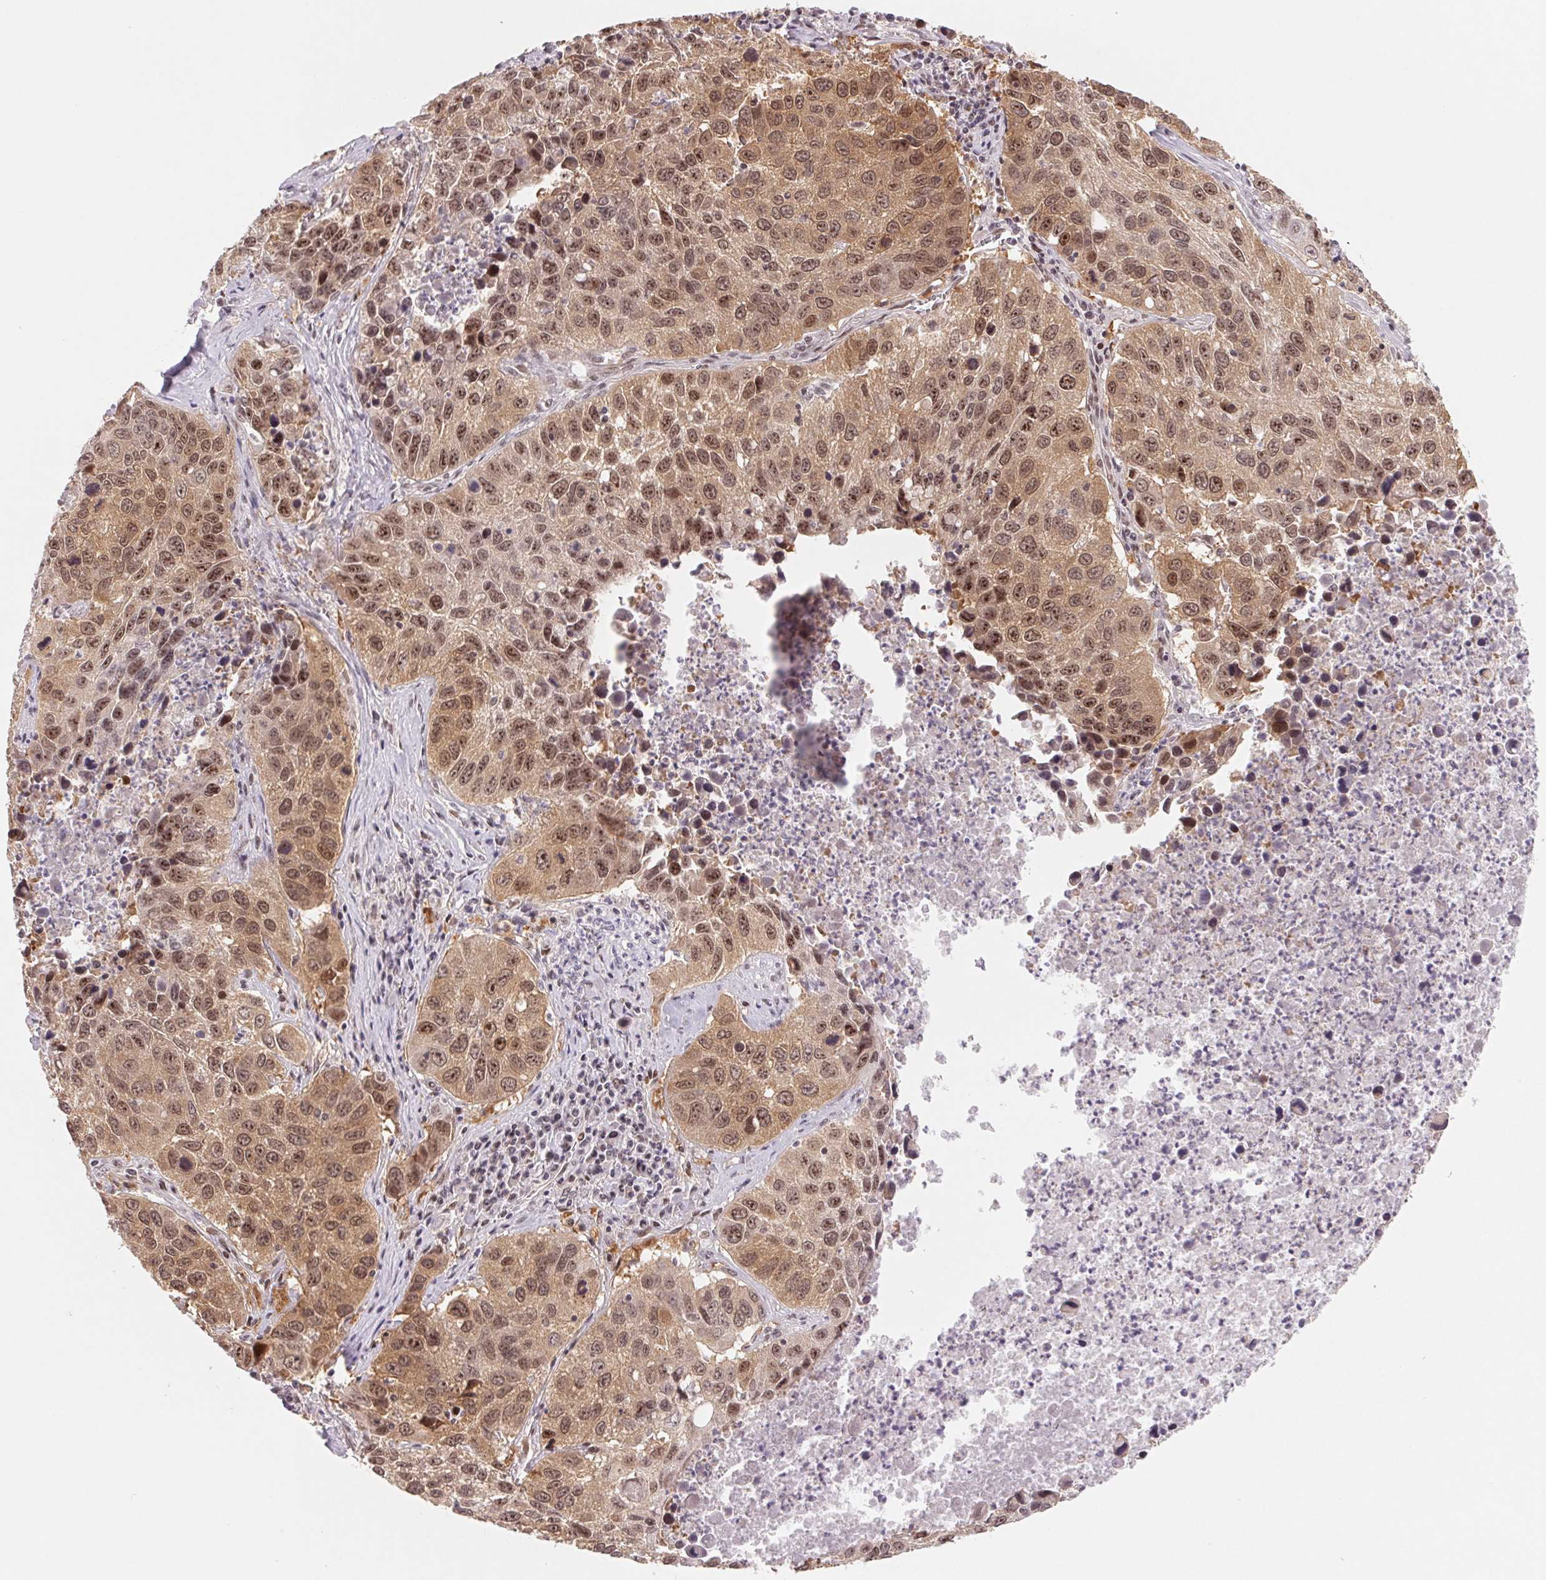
{"staining": {"intensity": "moderate", "quantity": ">75%", "location": "cytoplasmic/membranous,nuclear"}, "tissue": "lung cancer", "cell_type": "Tumor cells", "image_type": "cancer", "snomed": [{"axis": "morphology", "description": "Squamous cell carcinoma, NOS"}, {"axis": "topography", "description": "Lung"}], "caption": "Protein expression analysis of human lung cancer (squamous cell carcinoma) reveals moderate cytoplasmic/membranous and nuclear positivity in approximately >75% of tumor cells.", "gene": "DNAJB6", "patient": {"sex": "female", "age": 61}}